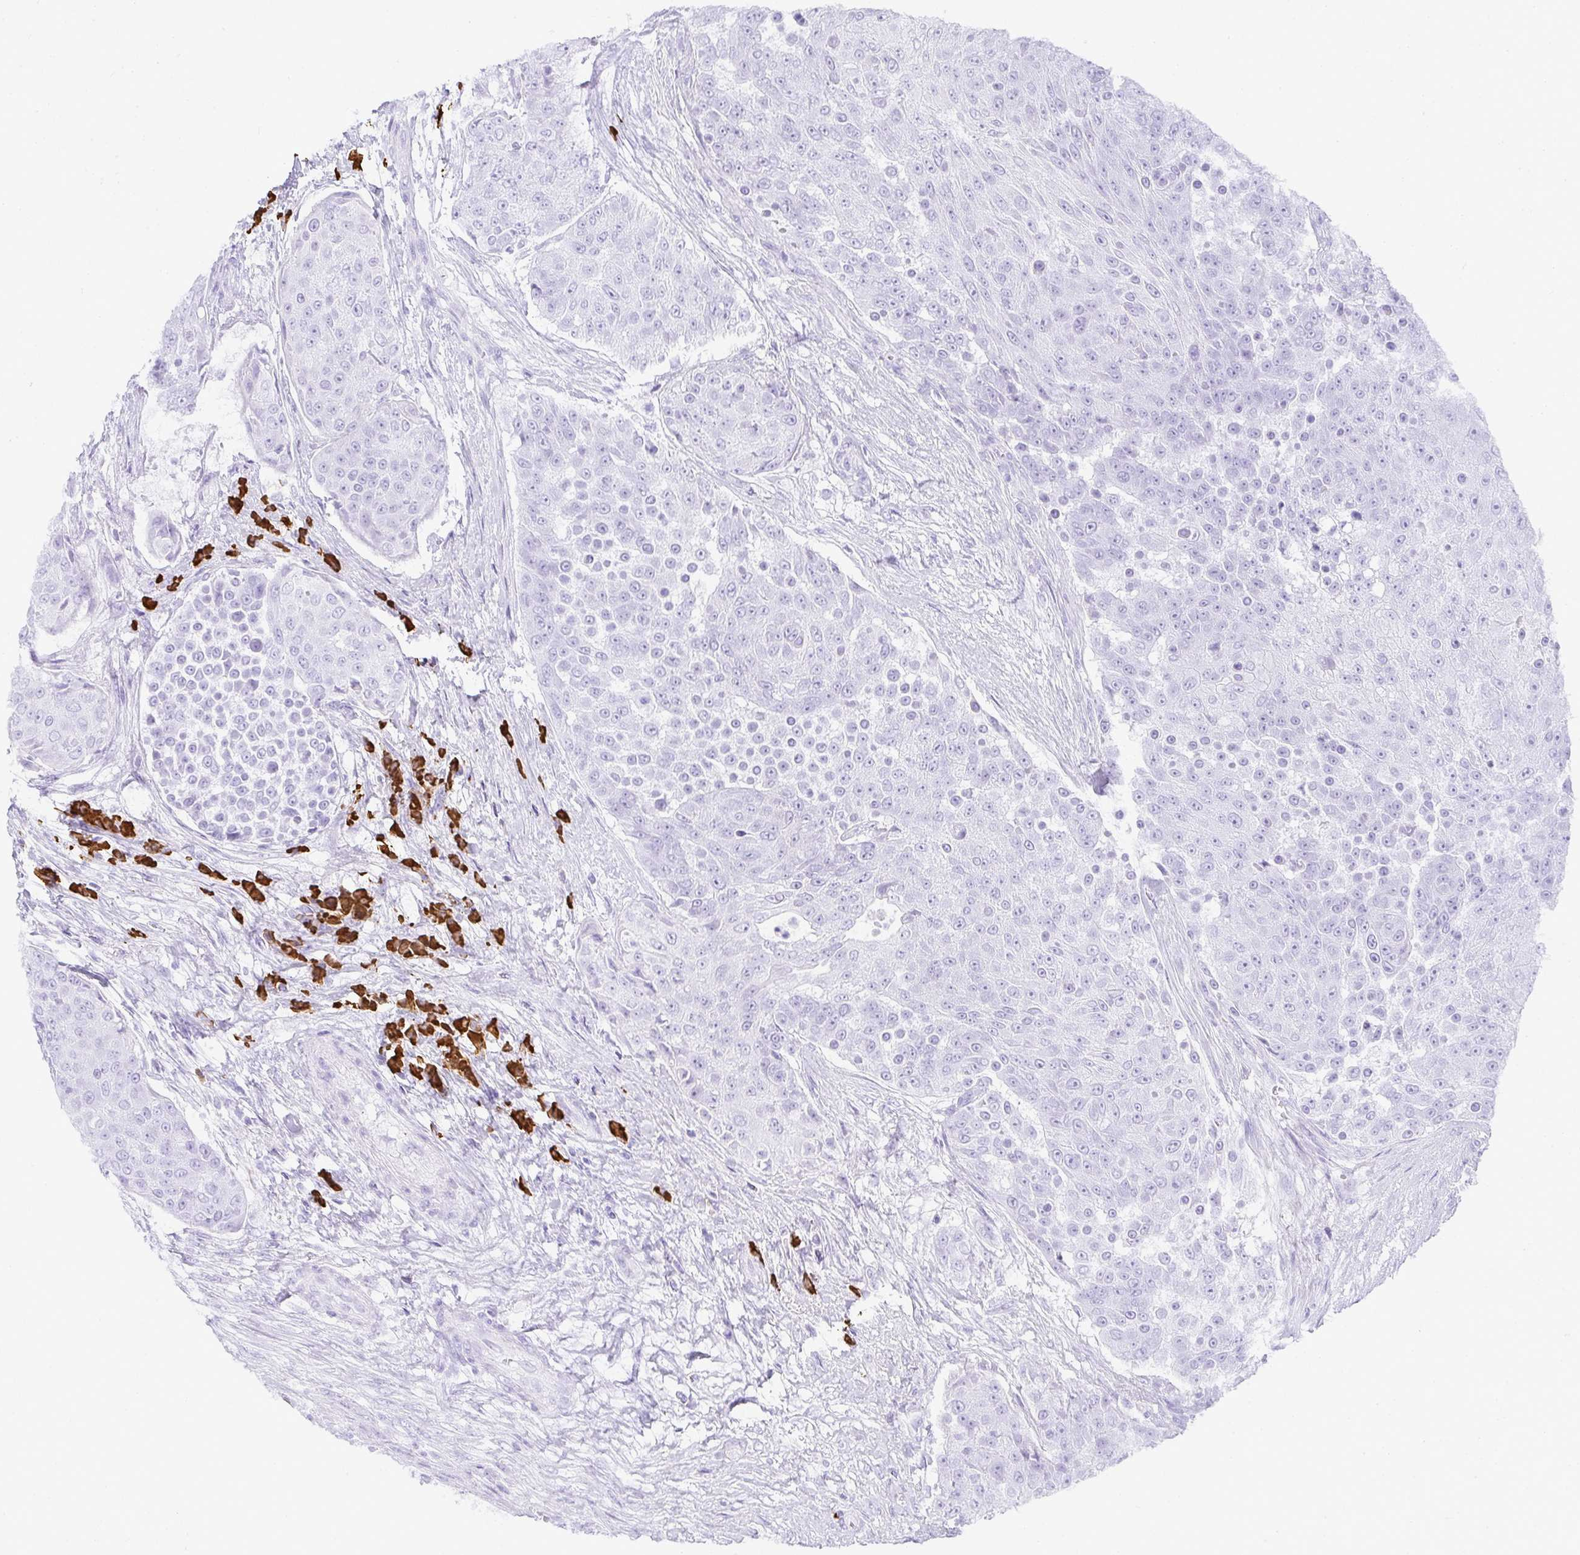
{"staining": {"intensity": "negative", "quantity": "none", "location": "none"}, "tissue": "urothelial cancer", "cell_type": "Tumor cells", "image_type": "cancer", "snomed": [{"axis": "morphology", "description": "Urothelial carcinoma, High grade"}, {"axis": "topography", "description": "Urinary bladder"}], "caption": "Tumor cells show no significant staining in urothelial cancer.", "gene": "CDADC1", "patient": {"sex": "female", "age": 63}}